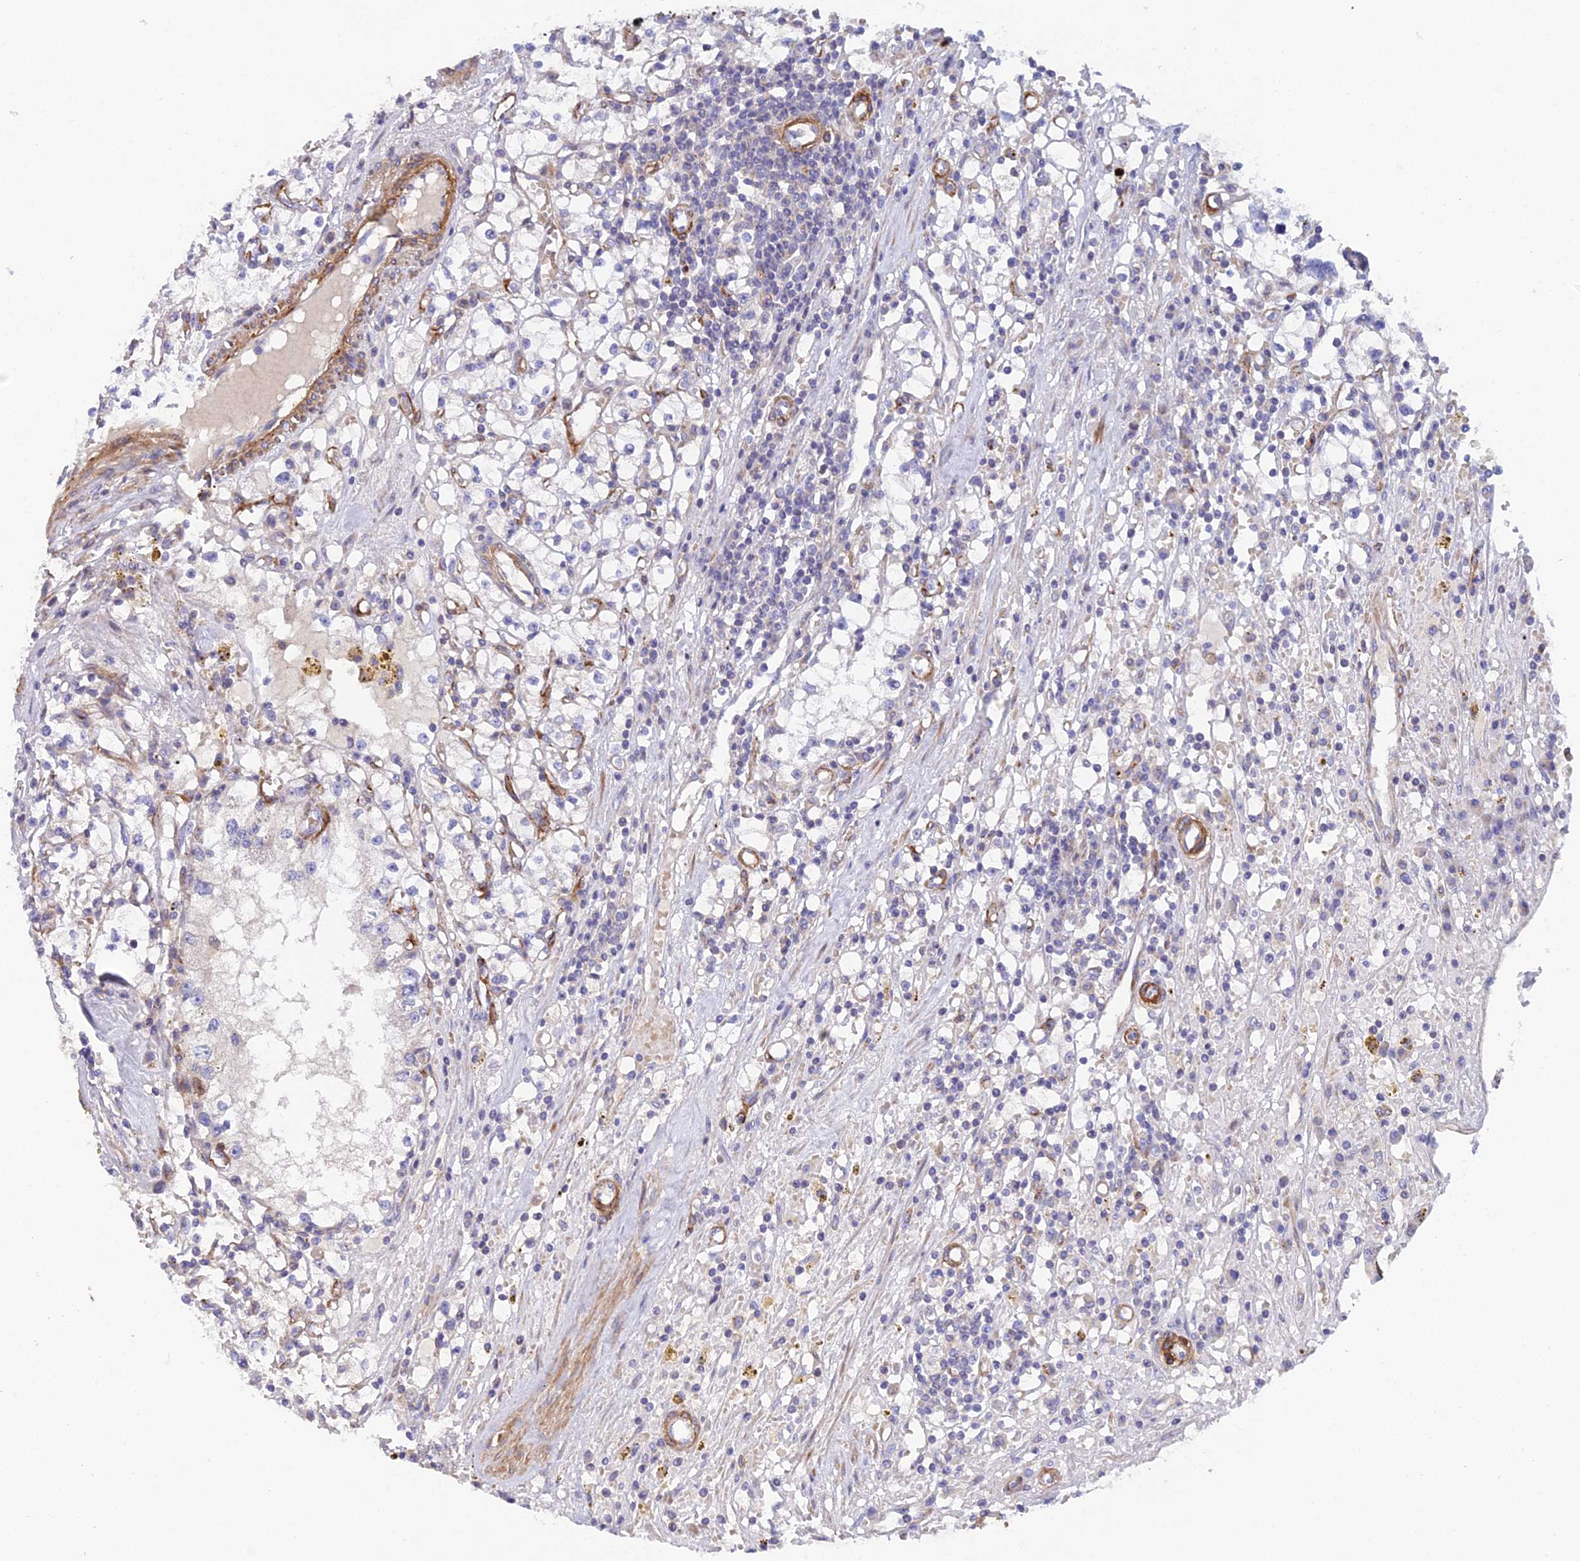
{"staining": {"intensity": "negative", "quantity": "none", "location": "none"}, "tissue": "renal cancer", "cell_type": "Tumor cells", "image_type": "cancer", "snomed": [{"axis": "morphology", "description": "Adenocarcinoma, NOS"}, {"axis": "topography", "description": "Kidney"}], "caption": "IHC micrograph of neoplastic tissue: human renal cancer (adenocarcinoma) stained with DAB (3,3'-diaminobenzidine) displays no significant protein positivity in tumor cells.", "gene": "CSPG4", "patient": {"sex": "male", "age": 56}}